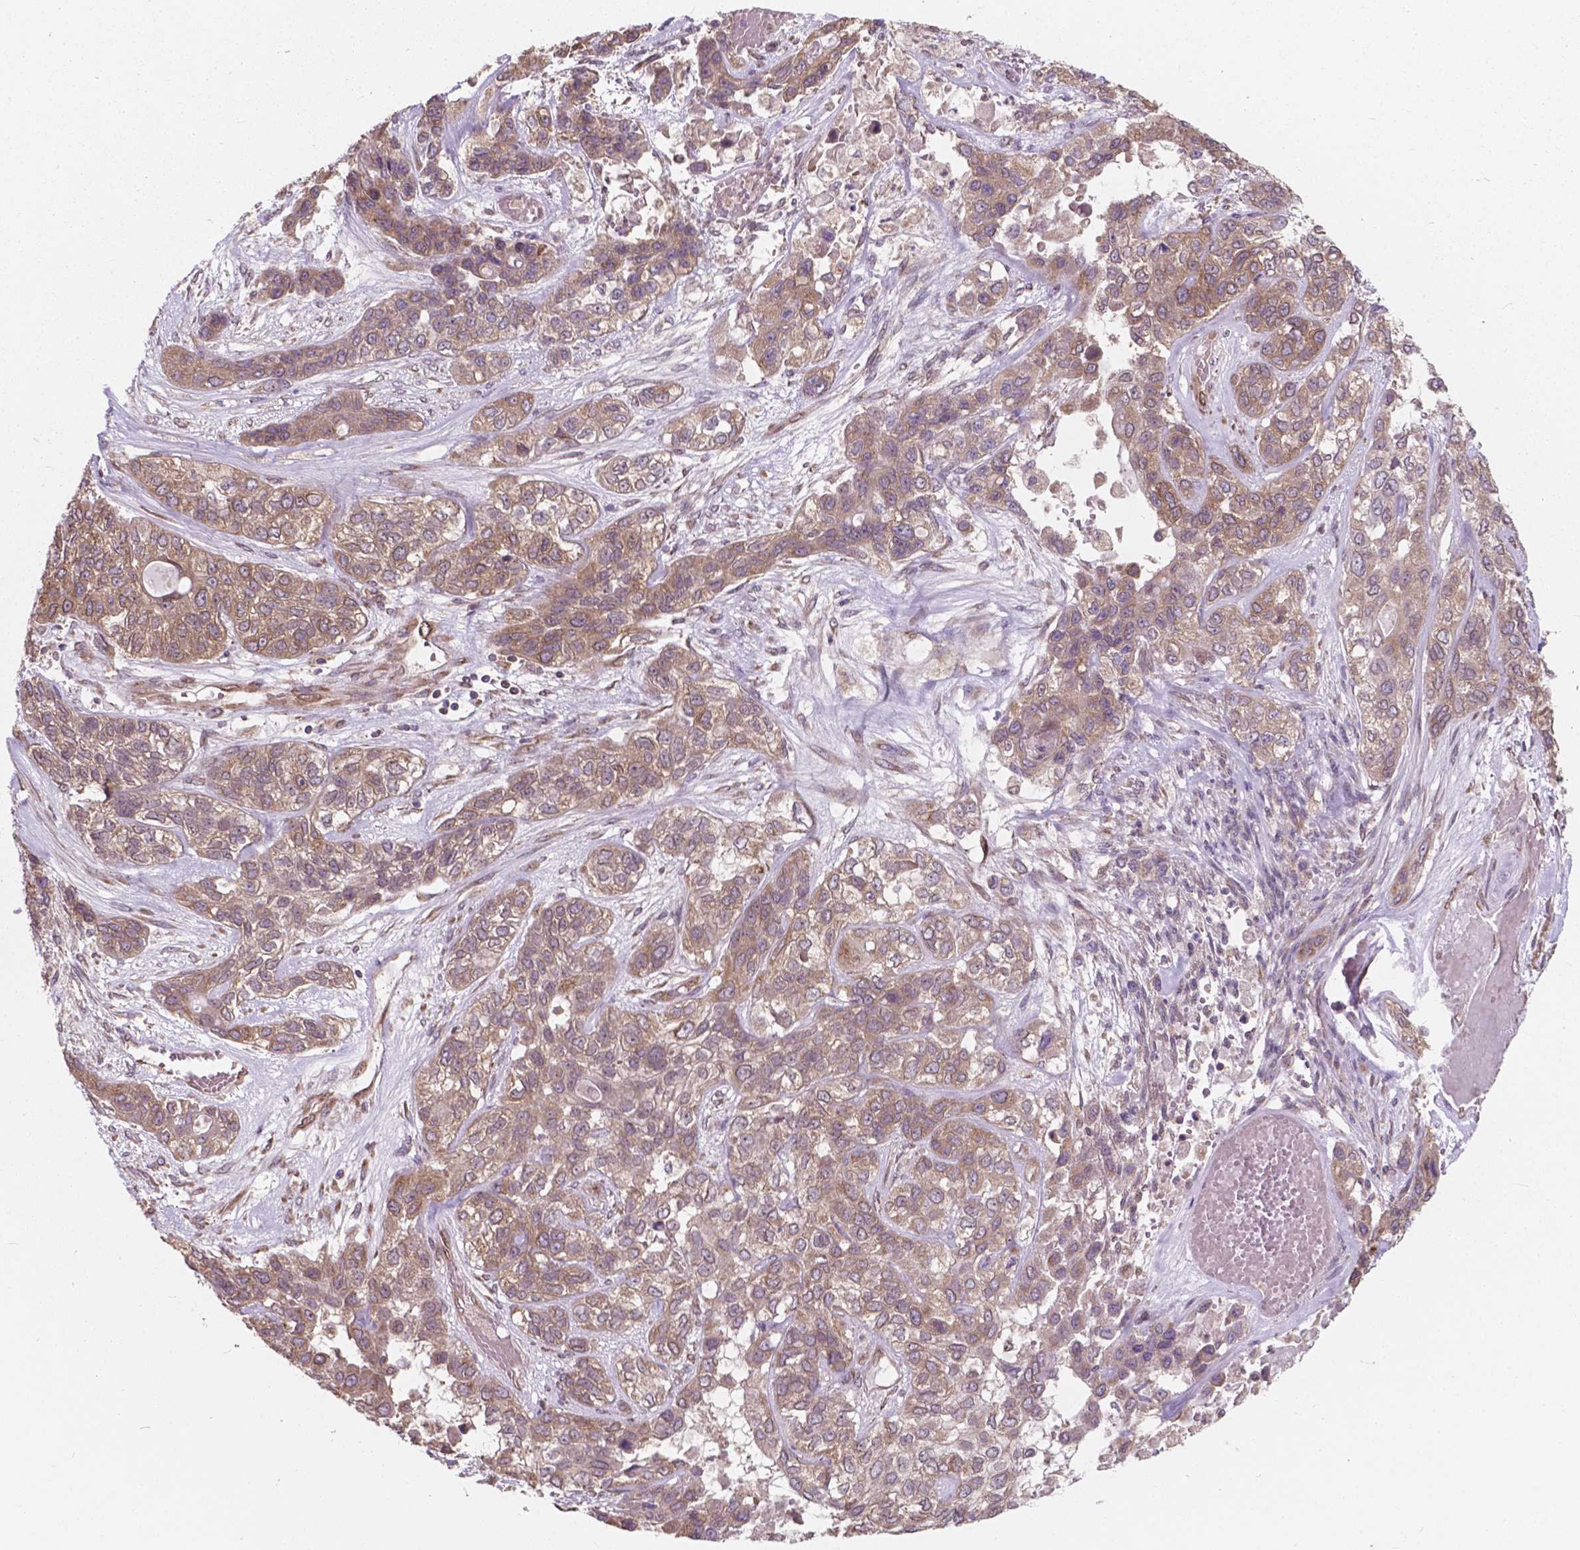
{"staining": {"intensity": "negative", "quantity": "none", "location": "none"}, "tissue": "lung cancer", "cell_type": "Tumor cells", "image_type": "cancer", "snomed": [{"axis": "morphology", "description": "Squamous cell carcinoma, NOS"}, {"axis": "topography", "description": "Lung"}], "caption": "There is no significant positivity in tumor cells of lung squamous cell carcinoma.", "gene": "MRPL33", "patient": {"sex": "female", "age": 70}}